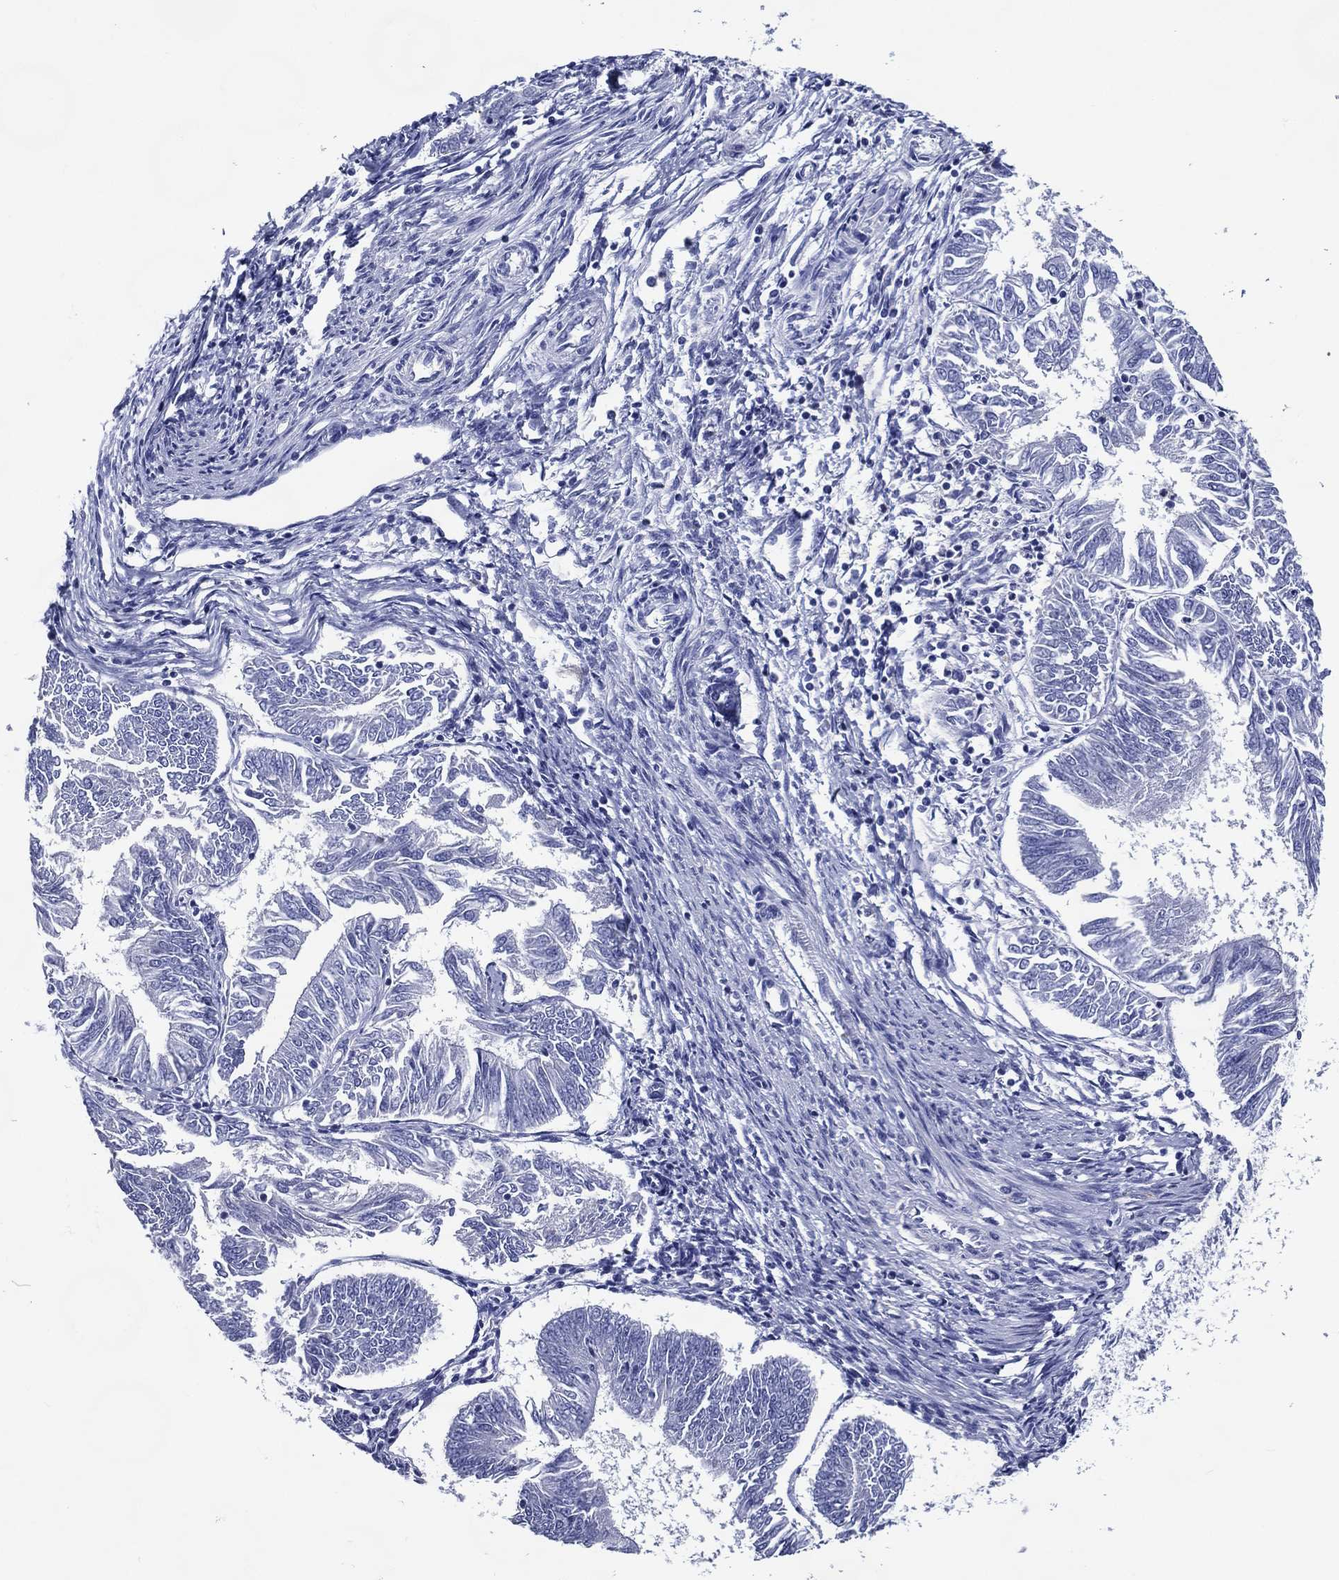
{"staining": {"intensity": "negative", "quantity": "none", "location": "none"}, "tissue": "endometrial cancer", "cell_type": "Tumor cells", "image_type": "cancer", "snomed": [{"axis": "morphology", "description": "Adenocarcinoma, NOS"}, {"axis": "topography", "description": "Endometrium"}], "caption": "DAB (3,3'-diaminobenzidine) immunohistochemical staining of human endometrial cancer shows no significant expression in tumor cells. (DAB IHC visualized using brightfield microscopy, high magnification).", "gene": "ACE2", "patient": {"sex": "female", "age": 58}}